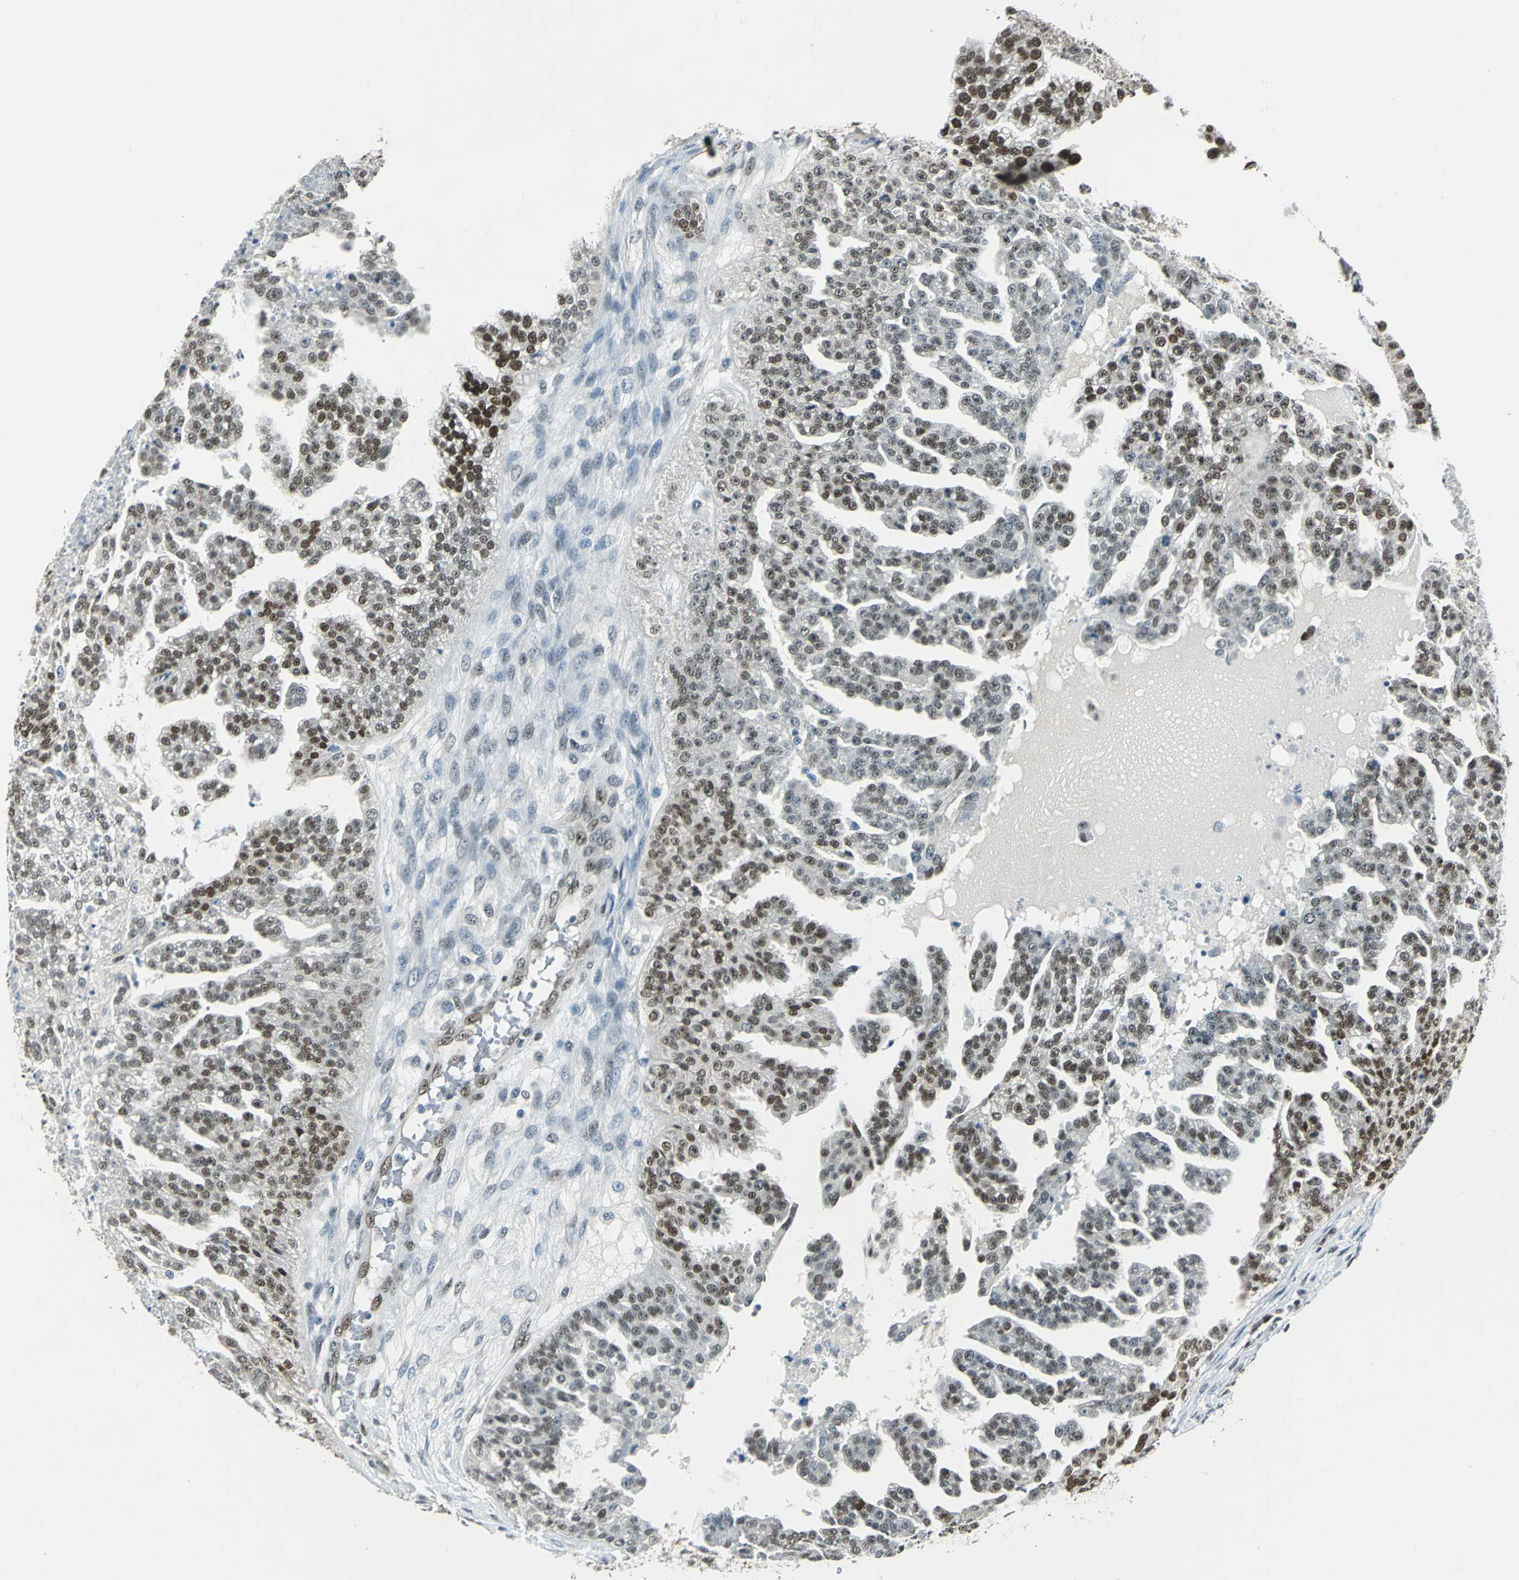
{"staining": {"intensity": "strong", "quantity": "25%-75%", "location": "nuclear"}, "tissue": "ovarian cancer", "cell_type": "Tumor cells", "image_type": "cancer", "snomed": [{"axis": "morphology", "description": "Carcinoma, NOS"}, {"axis": "topography", "description": "Soft tissue"}, {"axis": "topography", "description": "Ovary"}], "caption": "Protein expression analysis of ovarian carcinoma displays strong nuclear positivity in about 25%-75% of tumor cells.", "gene": "NFIA", "patient": {"sex": "female", "age": 54}}